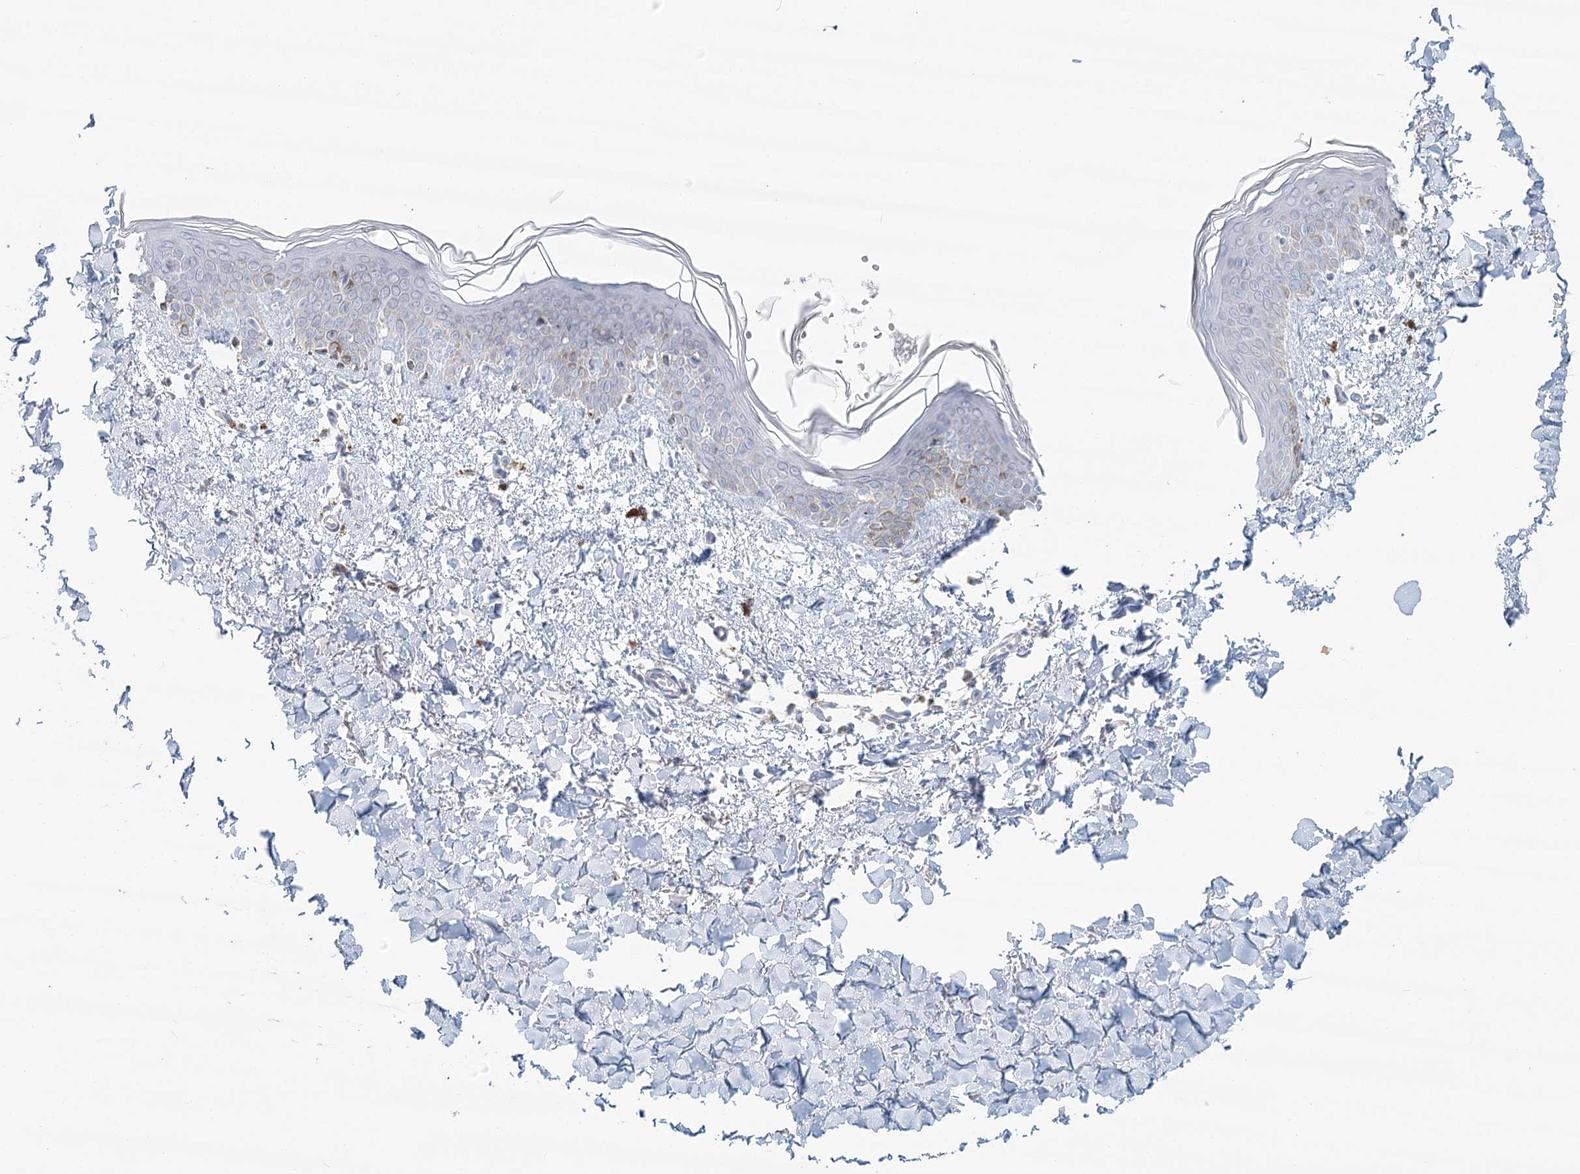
{"staining": {"intensity": "negative", "quantity": "none", "location": "none"}, "tissue": "skin", "cell_type": "Fibroblasts", "image_type": "normal", "snomed": [{"axis": "morphology", "description": "Normal tissue, NOS"}, {"axis": "topography", "description": "Skin"}], "caption": "DAB immunohistochemical staining of benign skin demonstrates no significant positivity in fibroblasts.", "gene": "BPHL", "patient": {"sex": "female", "age": 46}}